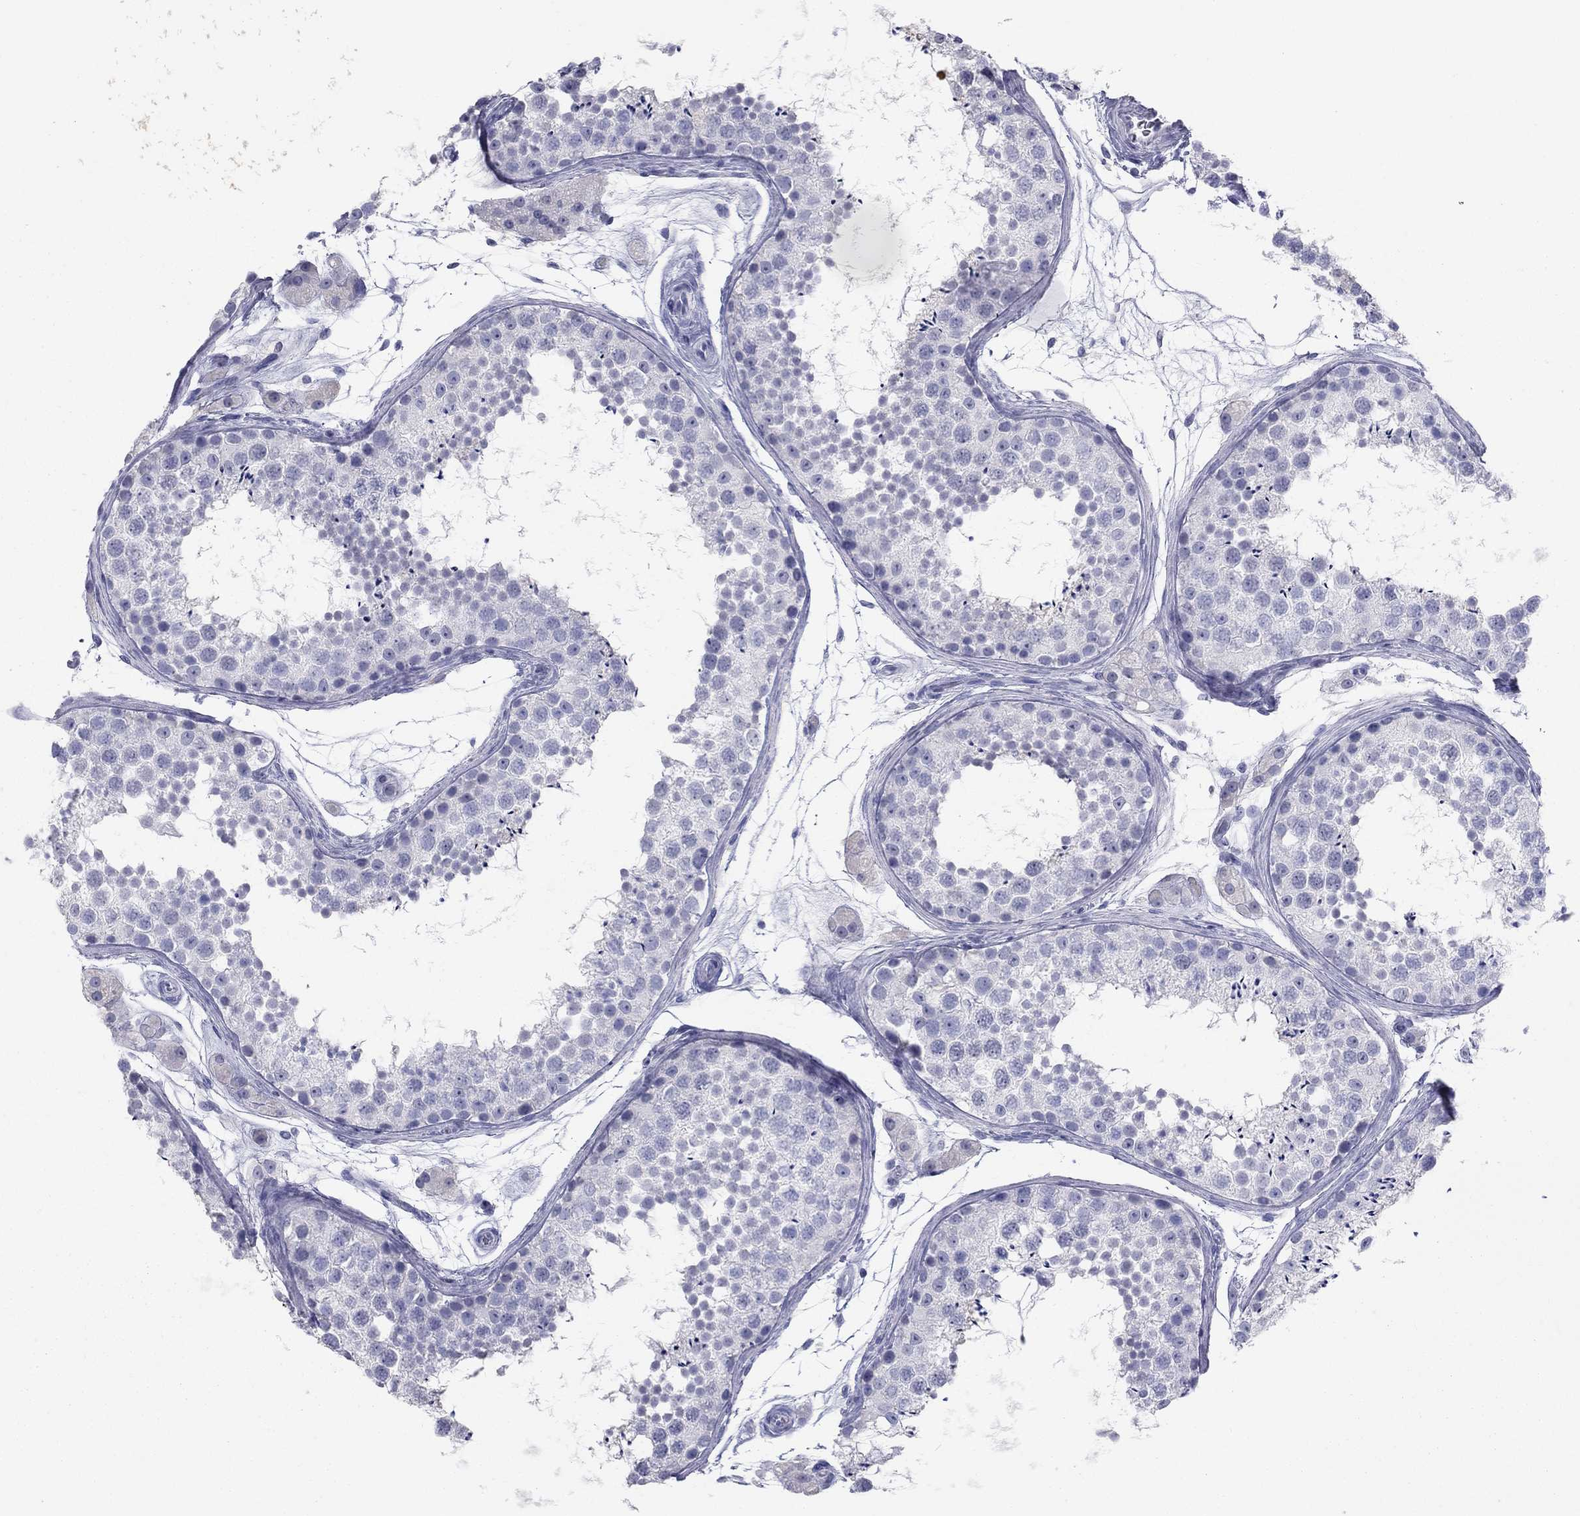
{"staining": {"intensity": "negative", "quantity": "none", "location": "none"}, "tissue": "testis", "cell_type": "Cells in seminiferous ducts", "image_type": "normal", "snomed": [{"axis": "morphology", "description": "Normal tissue, NOS"}, {"axis": "topography", "description": "Testis"}], "caption": "The micrograph exhibits no significant staining in cells in seminiferous ducts of testis. (DAB immunohistochemistry (IHC) visualized using brightfield microscopy, high magnification).", "gene": "KRT75", "patient": {"sex": "male", "age": 41}}